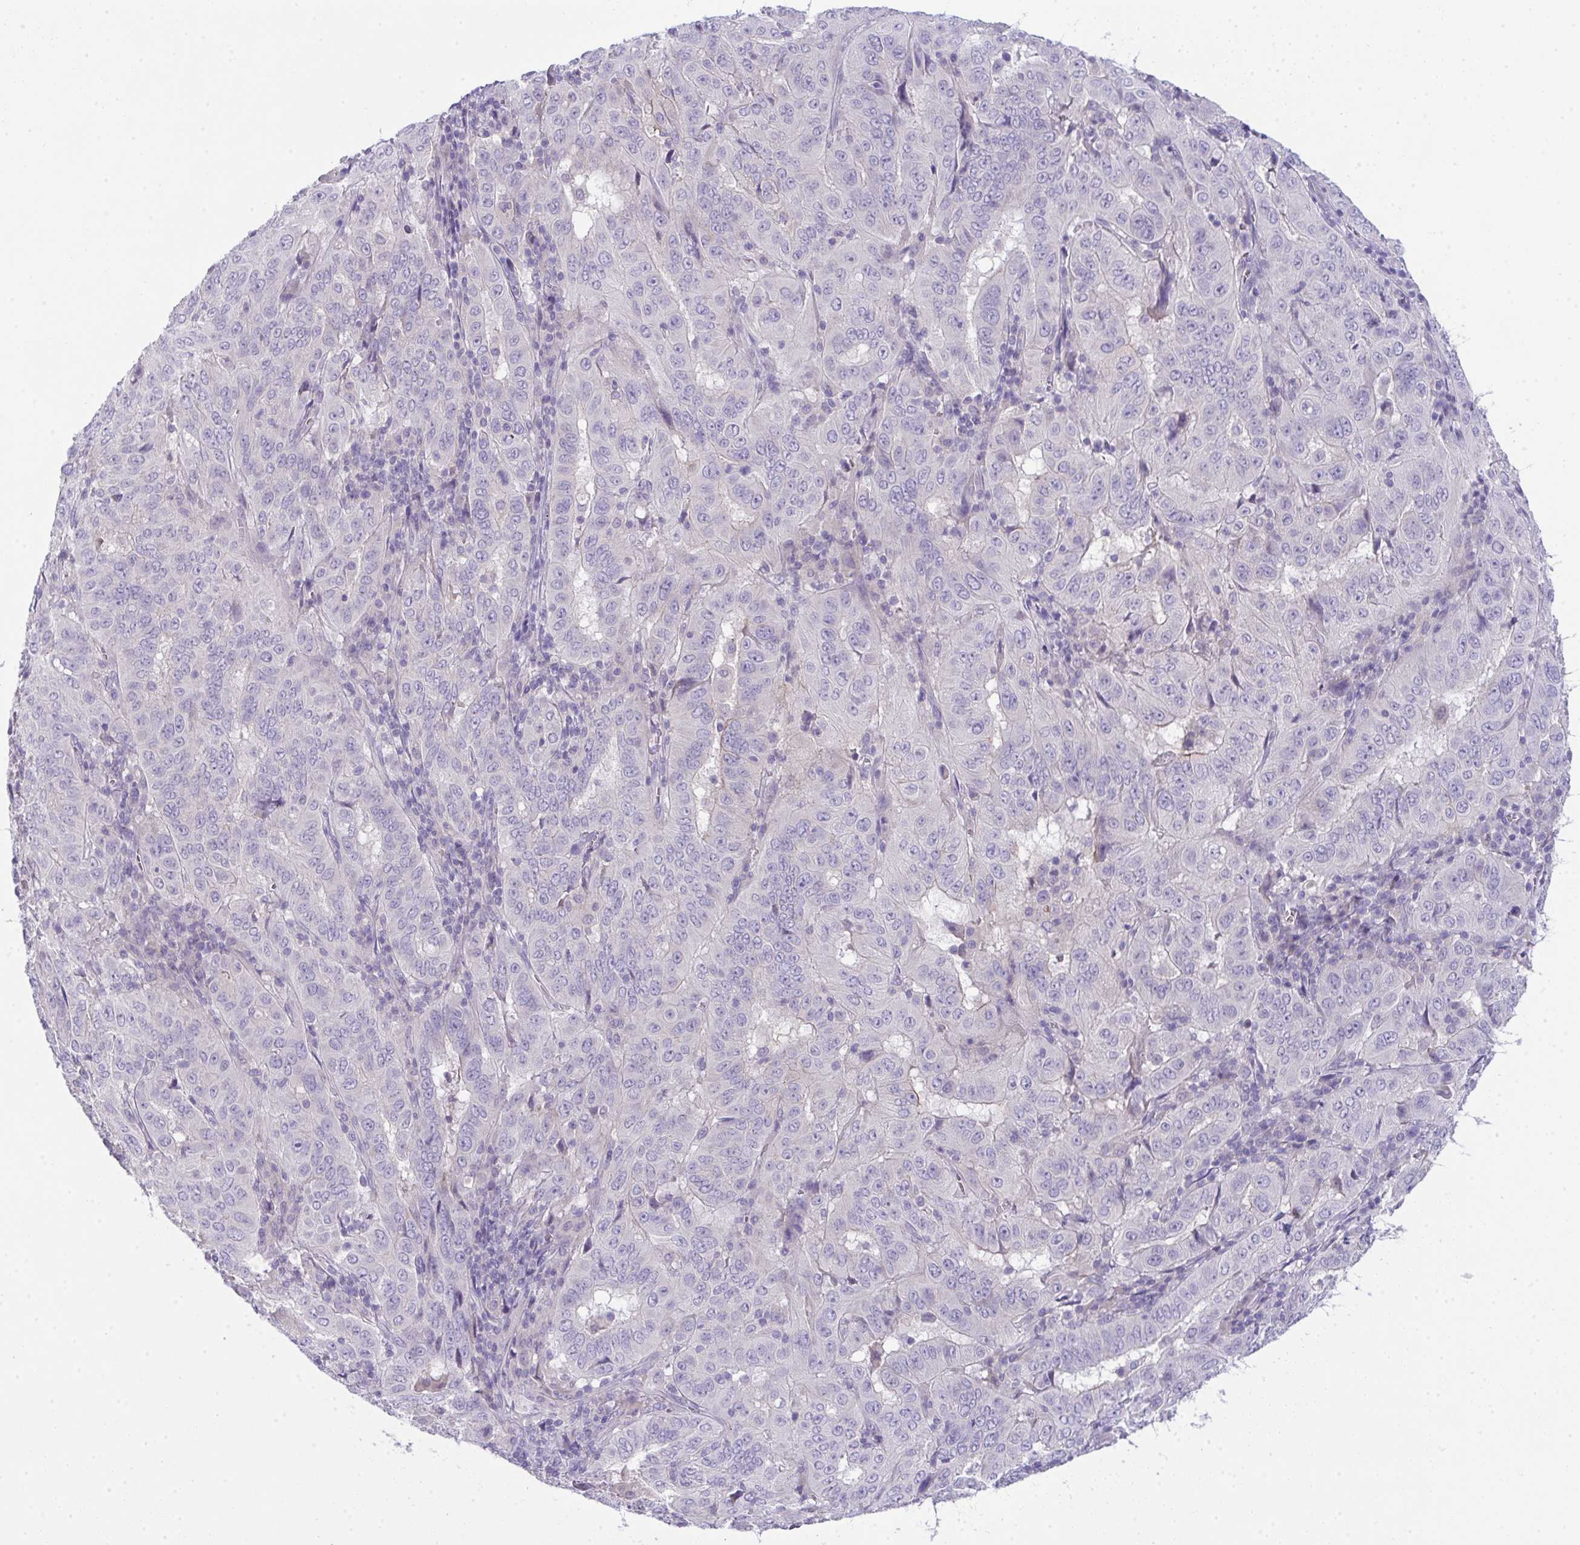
{"staining": {"intensity": "negative", "quantity": "none", "location": "none"}, "tissue": "pancreatic cancer", "cell_type": "Tumor cells", "image_type": "cancer", "snomed": [{"axis": "morphology", "description": "Adenocarcinoma, NOS"}, {"axis": "topography", "description": "Pancreas"}], "caption": "The micrograph displays no staining of tumor cells in adenocarcinoma (pancreatic). (DAB immunohistochemistry (IHC) with hematoxylin counter stain).", "gene": "SPTB", "patient": {"sex": "male", "age": 63}}